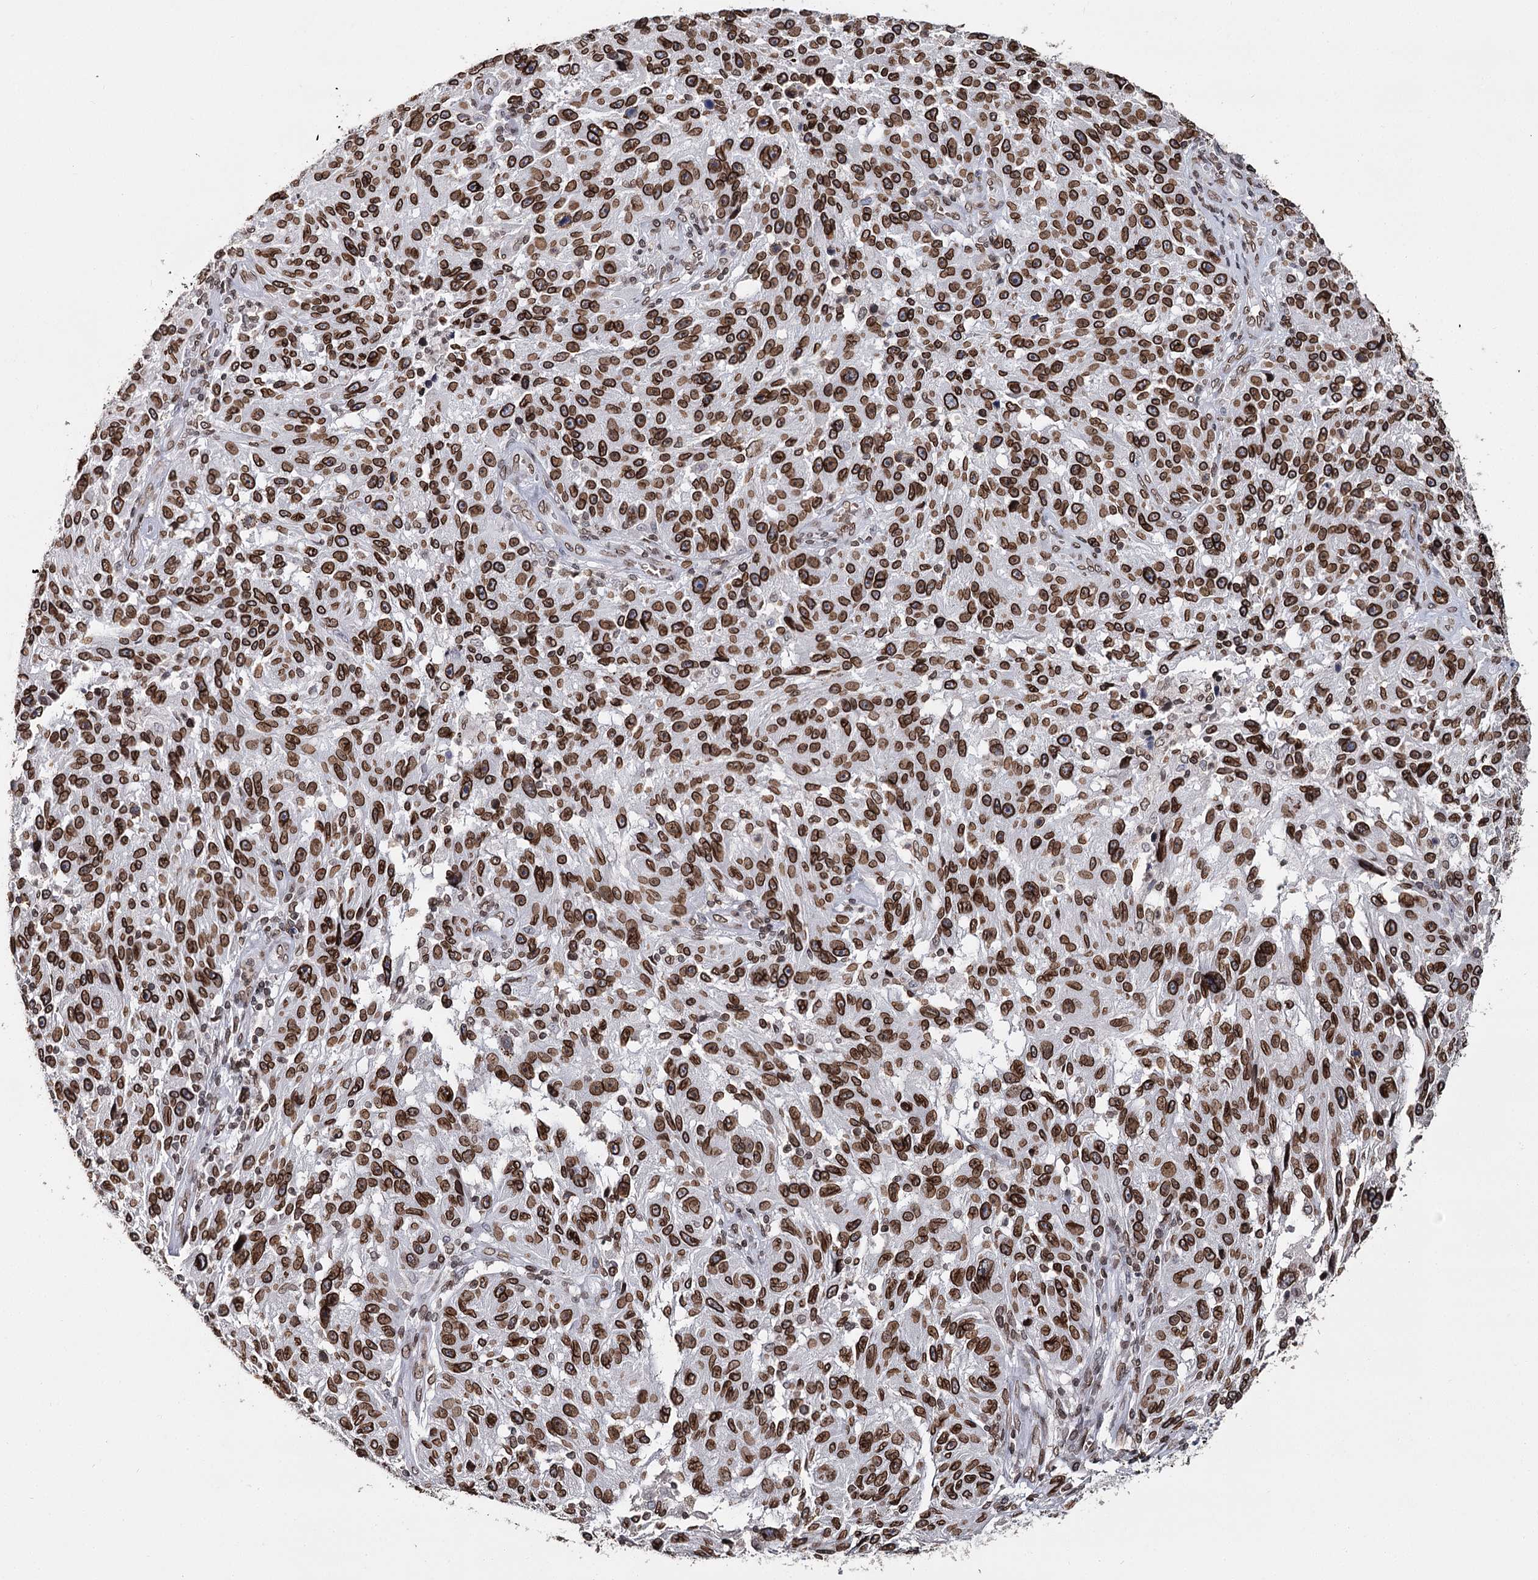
{"staining": {"intensity": "strong", "quantity": ">75%", "location": "cytoplasmic/membranous,nuclear"}, "tissue": "melanoma", "cell_type": "Tumor cells", "image_type": "cancer", "snomed": [{"axis": "morphology", "description": "Malignant melanoma, NOS"}, {"axis": "topography", "description": "Skin"}], "caption": "This is a histology image of IHC staining of malignant melanoma, which shows strong staining in the cytoplasmic/membranous and nuclear of tumor cells.", "gene": "KIAA0930", "patient": {"sex": "male", "age": 53}}